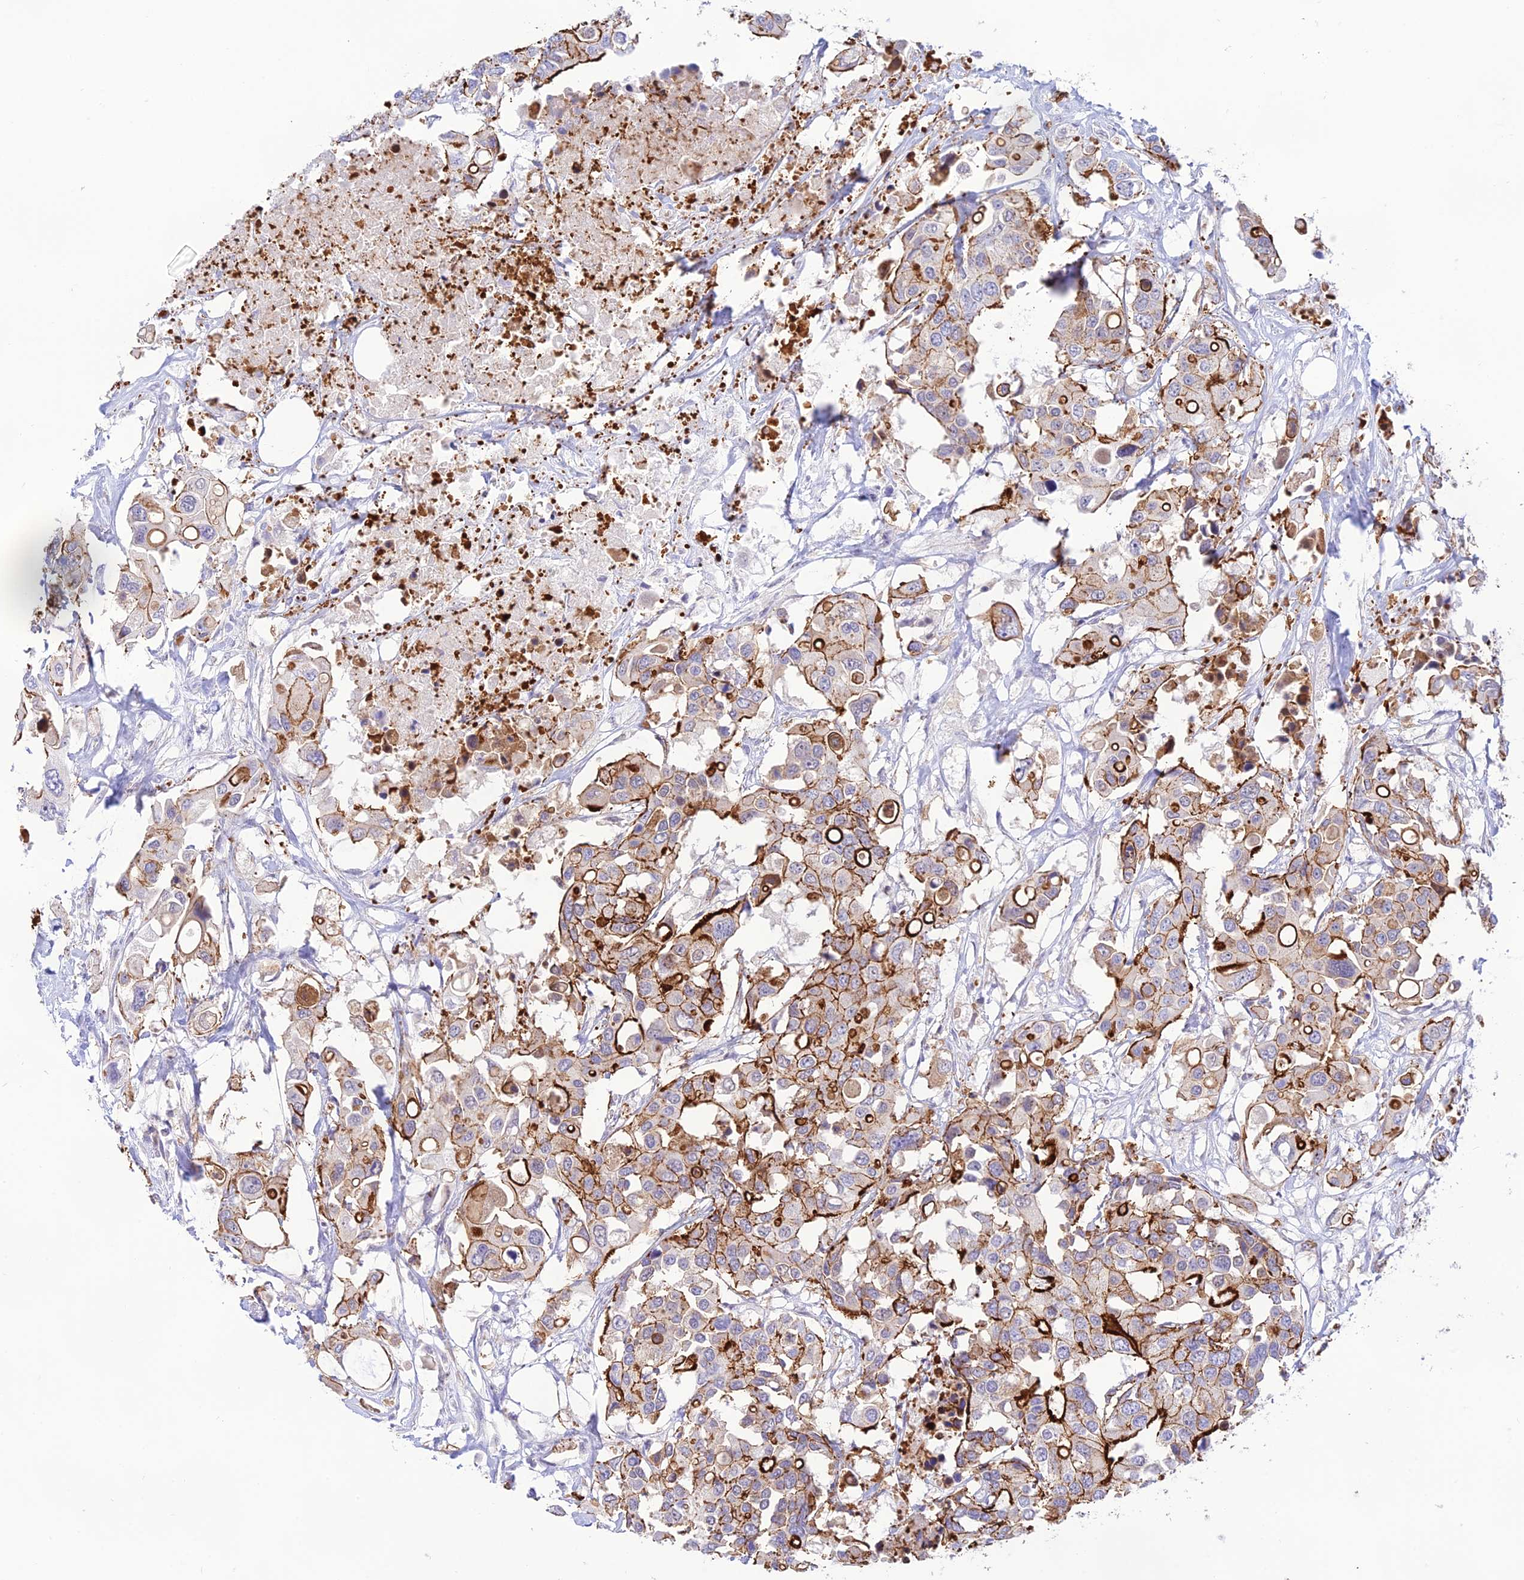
{"staining": {"intensity": "strong", "quantity": "25%-75%", "location": "cytoplasmic/membranous"}, "tissue": "colorectal cancer", "cell_type": "Tumor cells", "image_type": "cancer", "snomed": [{"axis": "morphology", "description": "Adenocarcinoma, NOS"}, {"axis": "topography", "description": "Colon"}], "caption": "This image displays IHC staining of human adenocarcinoma (colorectal), with high strong cytoplasmic/membranous expression in about 25%-75% of tumor cells.", "gene": "YPEL5", "patient": {"sex": "male", "age": 77}}